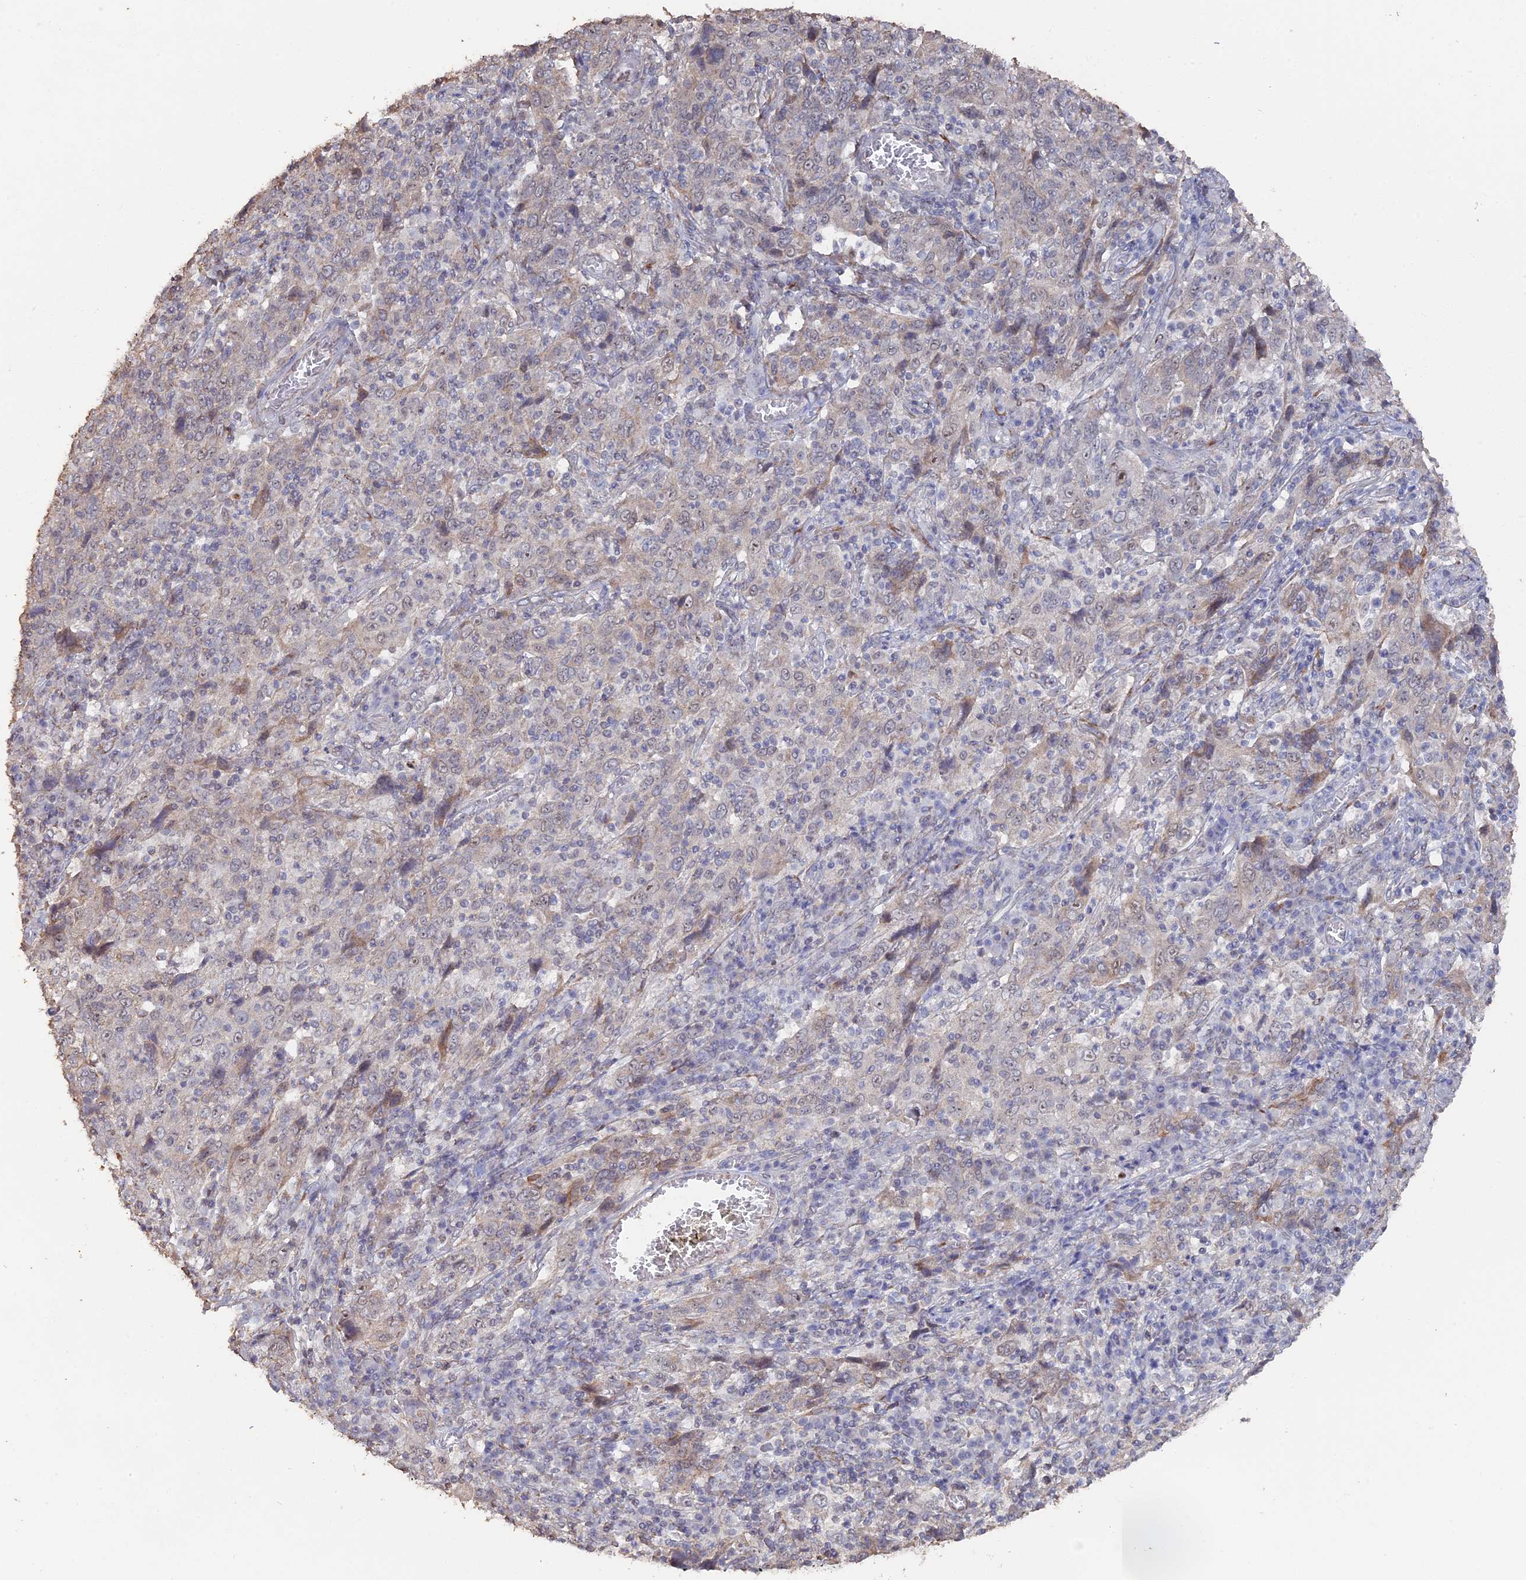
{"staining": {"intensity": "weak", "quantity": "<25%", "location": "cytoplasmic/membranous"}, "tissue": "cervical cancer", "cell_type": "Tumor cells", "image_type": "cancer", "snomed": [{"axis": "morphology", "description": "Squamous cell carcinoma, NOS"}, {"axis": "topography", "description": "Cervix"}], "caption": "The micrograph demonstrates no significant expression in tumor cells of cervical cancer (squamous cell carcinoma). (Immunohistochemistry (ihc), brightfield microscopy, high magnification).", "gene": "SEMG2", "patient": {"sex": "female", "age": 46}}